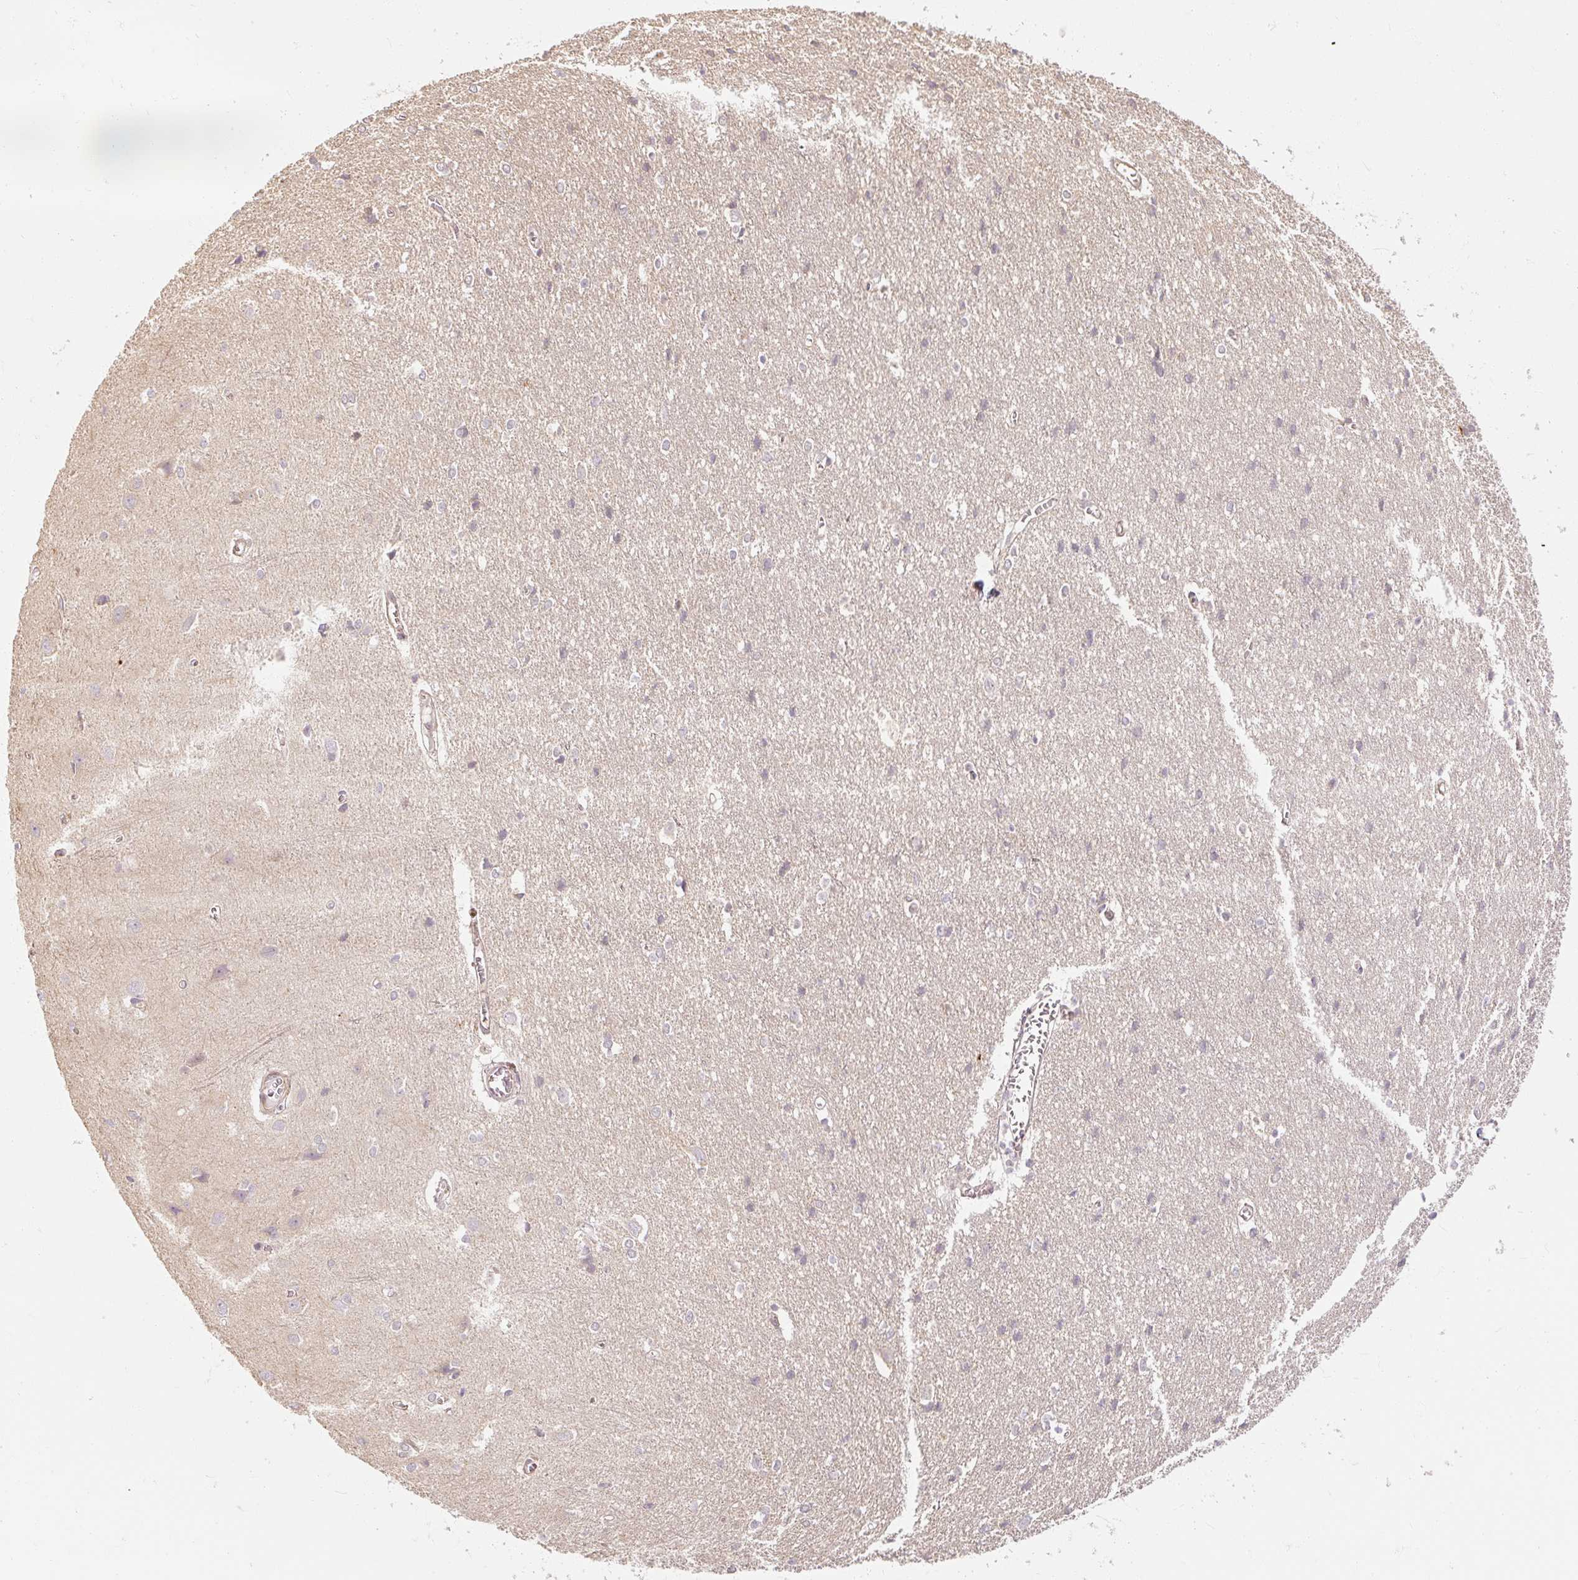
{"staining": {"intensity": "weak", "quantity": "<25%", "location": "cytoplasmic/membranous"}, "tissue": "cerebral cortex", "cell_type": "Endothelial cells", "image_type": "normal", "snomed": [{"axis": "morphology", "description": "Normal tissue, NOS"}, {"axis": "topography", "description": "Cerebral cortex"}], "caption": "There is no significant staining in endothelial cells of cerebral cortex. (IHC, brightfield microscopy, high magnification).", "gene": "RB1CC1", "patient": {"sex": "male", "age": 37}}